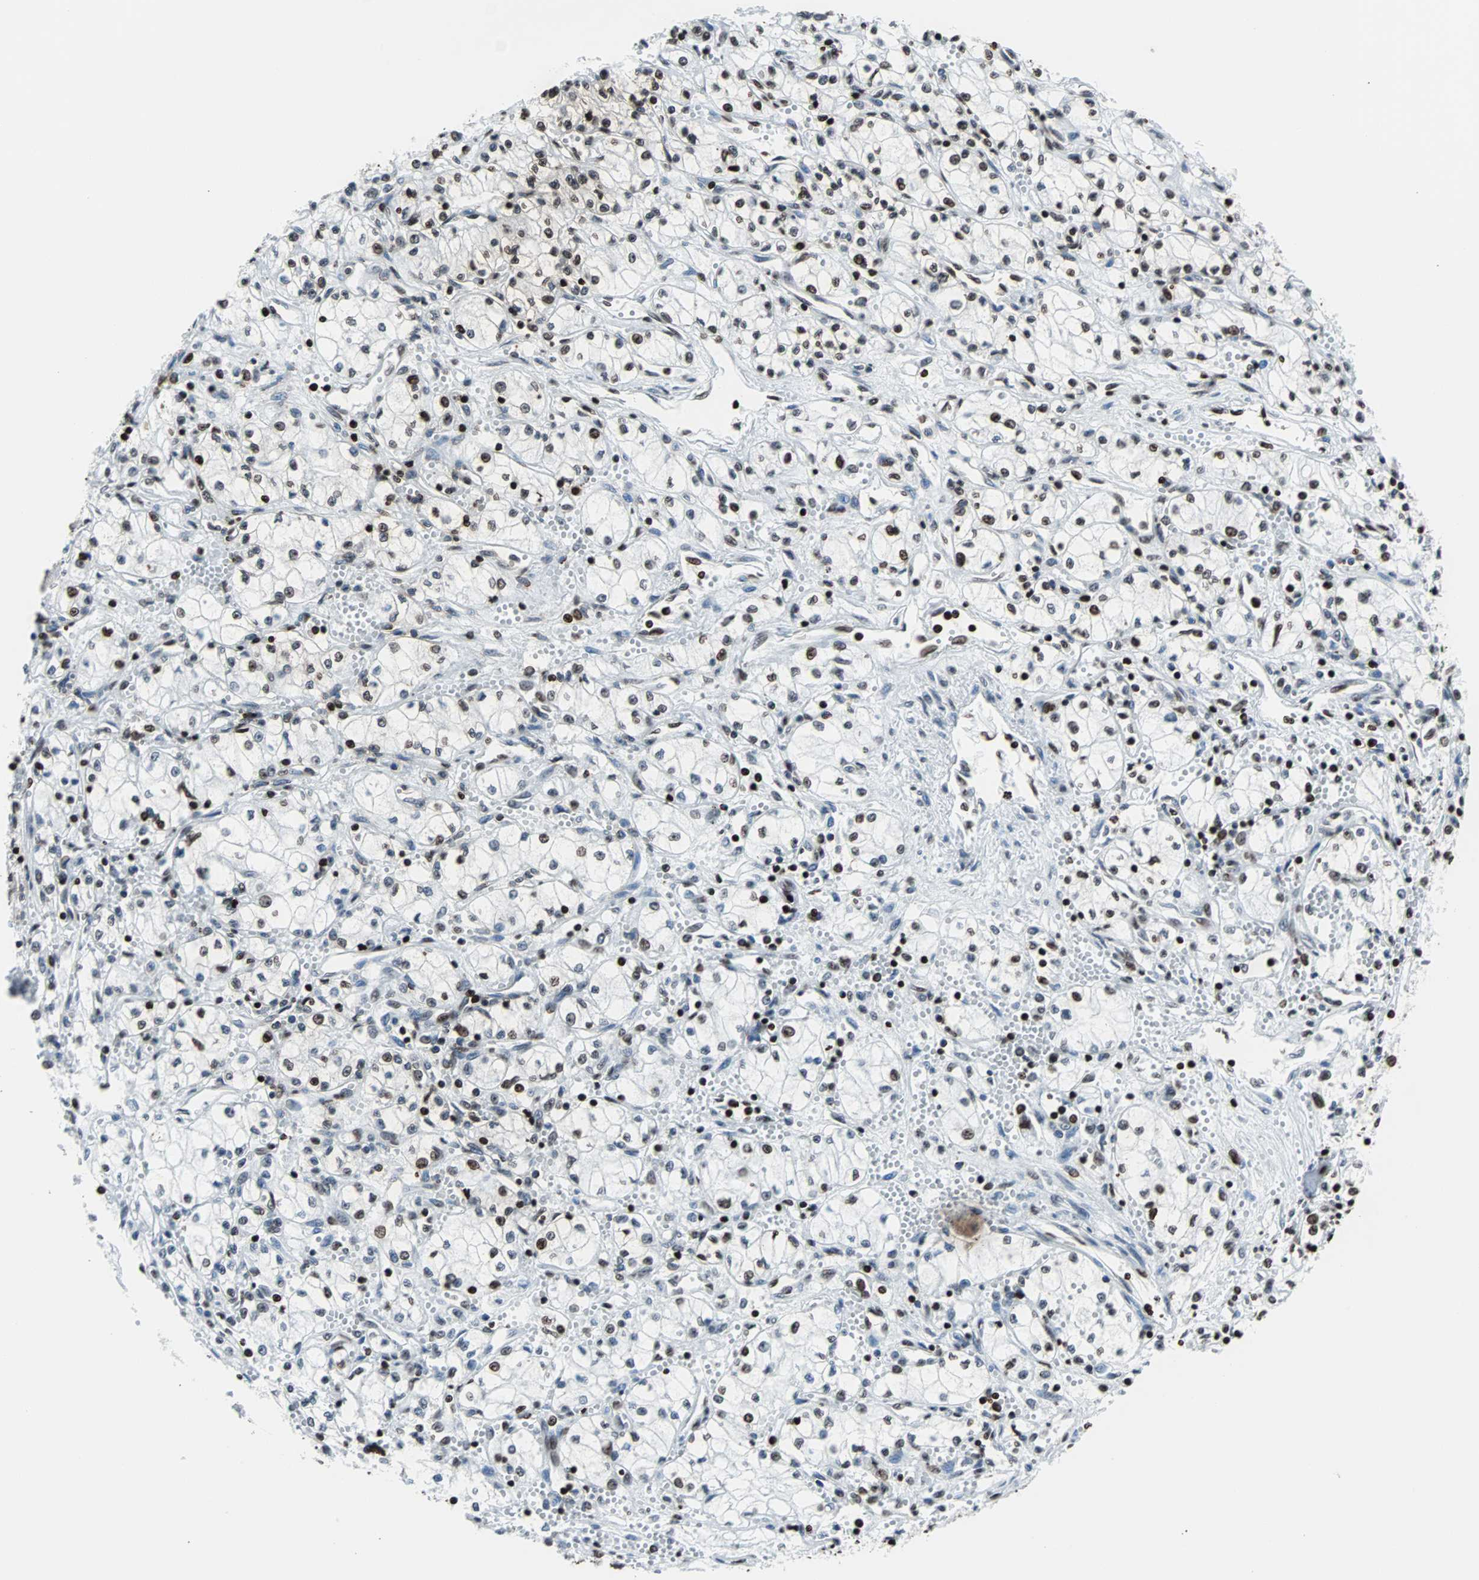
{"staining": {"intensity": "strong", "quantity": "25%-75%", "location": "nuclear"}, "tissue": "renal cancer", "cell_type": "Tumor cells", "image_type": "cancer", "snomed": [{"axis": "morphology", "description": "Normal tissue, NOS"}, {"axis": "morphology", "description": "Adenocarcinoma, NOS"}, {"axis": "topography", "description": "Kidney"}], "caption": "Renal cancer (adenocarcinoma) stained with a protein marker demonstrates strong staining in tumor cells.", "gene": "H2BC18", "patient": {"sex": "male", "age": 59}}